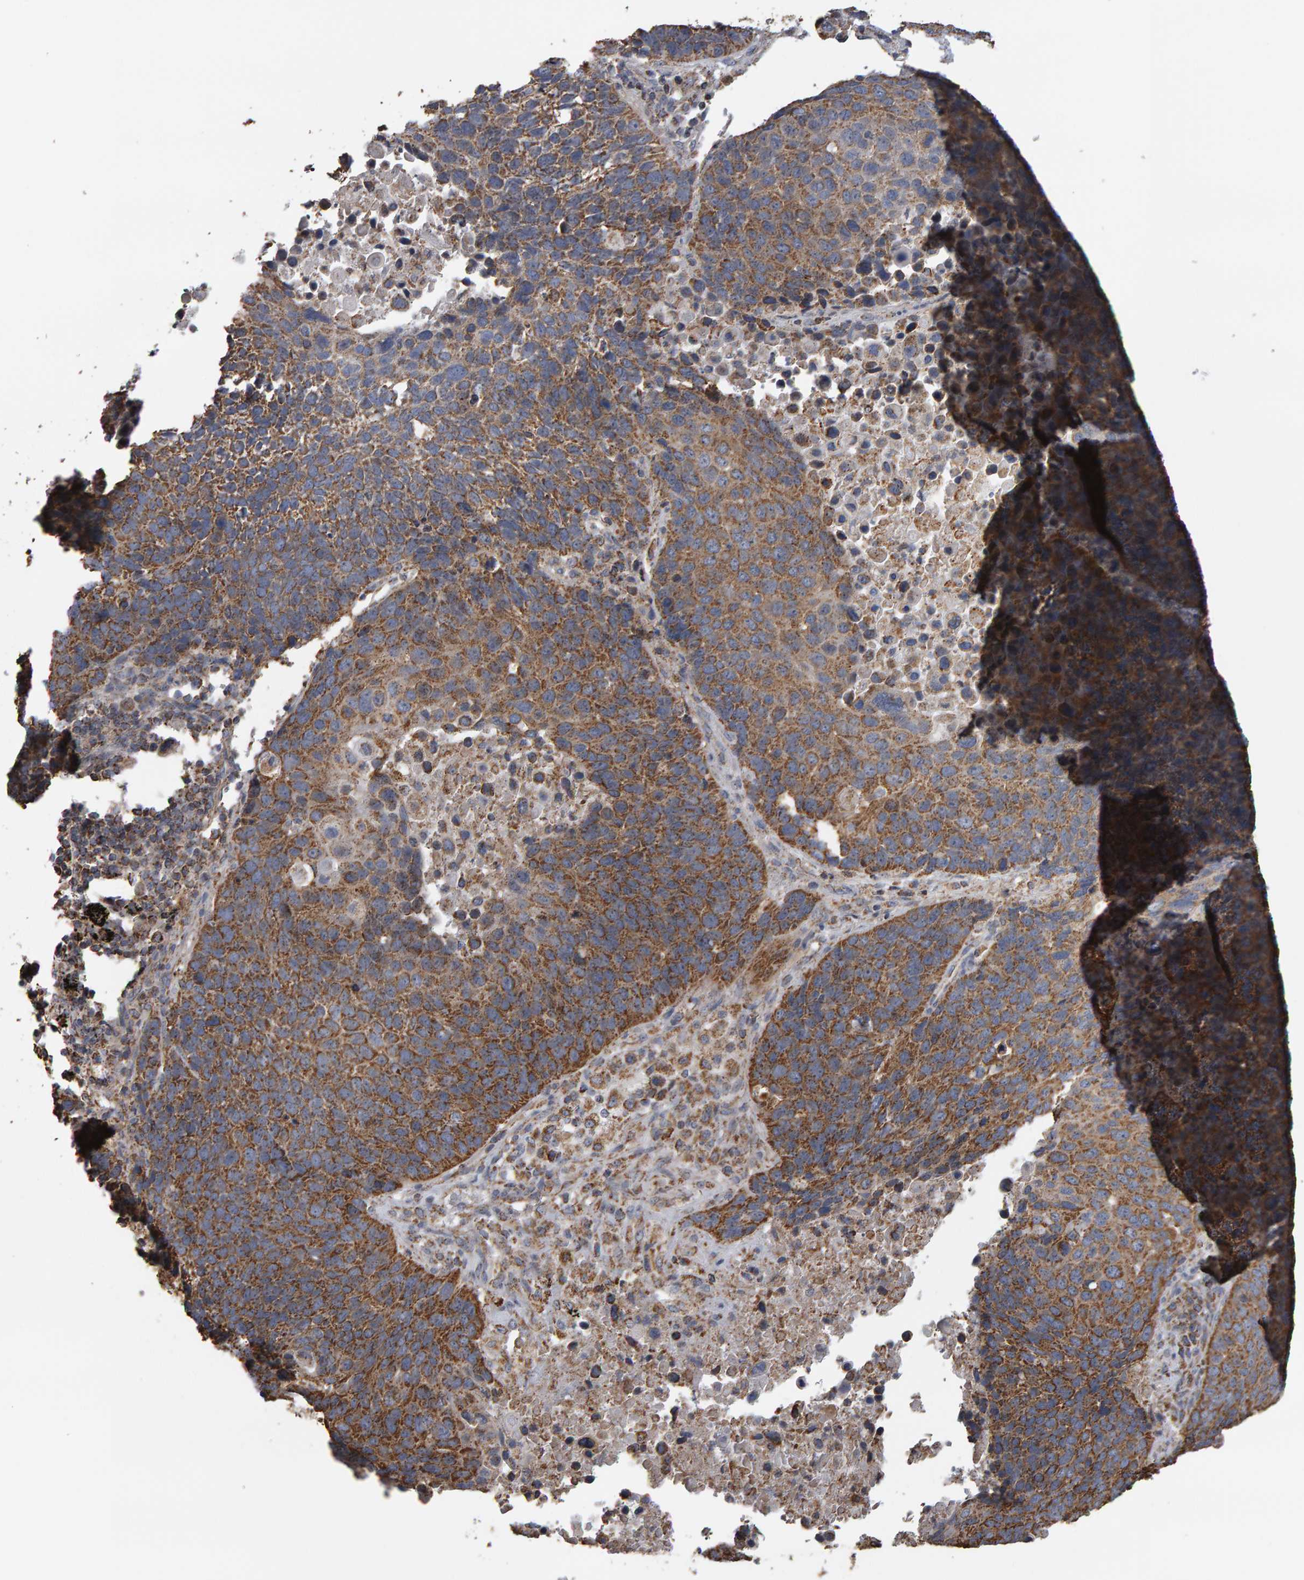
{"staining": {"intensity": "moderate", "quantity": ">75%", "location": "cytoplasmic/membranous"}, "tissue": "lung cancer", "cell_type": "Tumor cells", "image_type": "cancer", "snomed": [{"axis": "morphology", "description": "Squamous cell carcinoma, NOS"}, {"axis": "topography", "description": "Lung"}], "caption": "Tumor cells reveal moderate cytoplasmic/membranous expression in about >75% of cells in lung cancer.", "gene": "TOM1L1", "patient": {"sex": "male", "age": 66}}